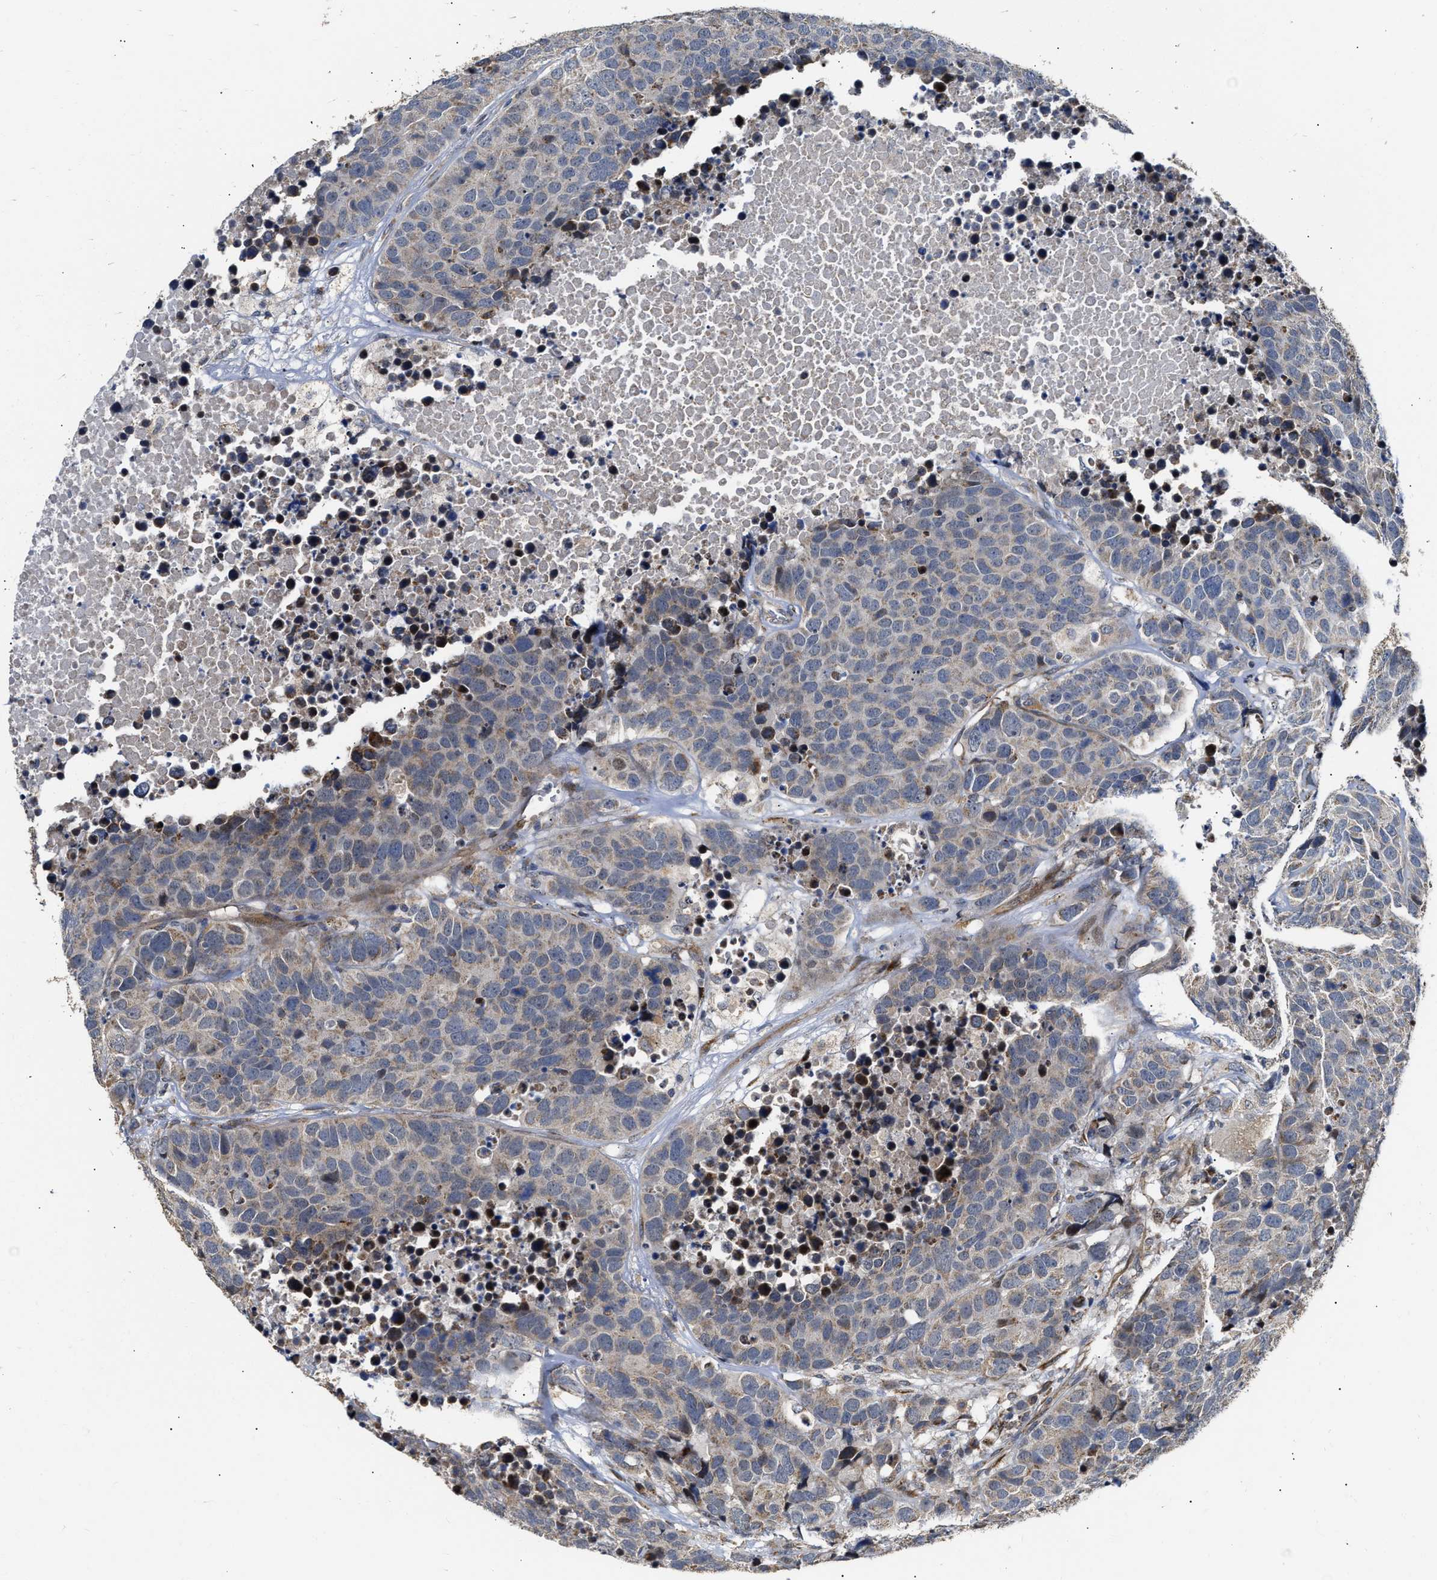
{"staining": {"intensity": "weak", "quantity": "25%-75%", "location": "cytoplasmic/membranous"}, "tissue": "carcinoid", "cell_type": "Tumor cells", "image_type": "cancer", "snomed": [{"axis": "morphology", "description": "Carcinoid, malignant, NOS"}, {"axis": "topography", "description": "Lung"}], "caption": "A high-resolution micrograph shows IHC staining of carcinoid, which exhibits weak cytoplasmic/membranous expression in about 25%-75% of tumor cells.", "gene": "DEPTOR", "patient": {"sex": "male", "age": 60}}